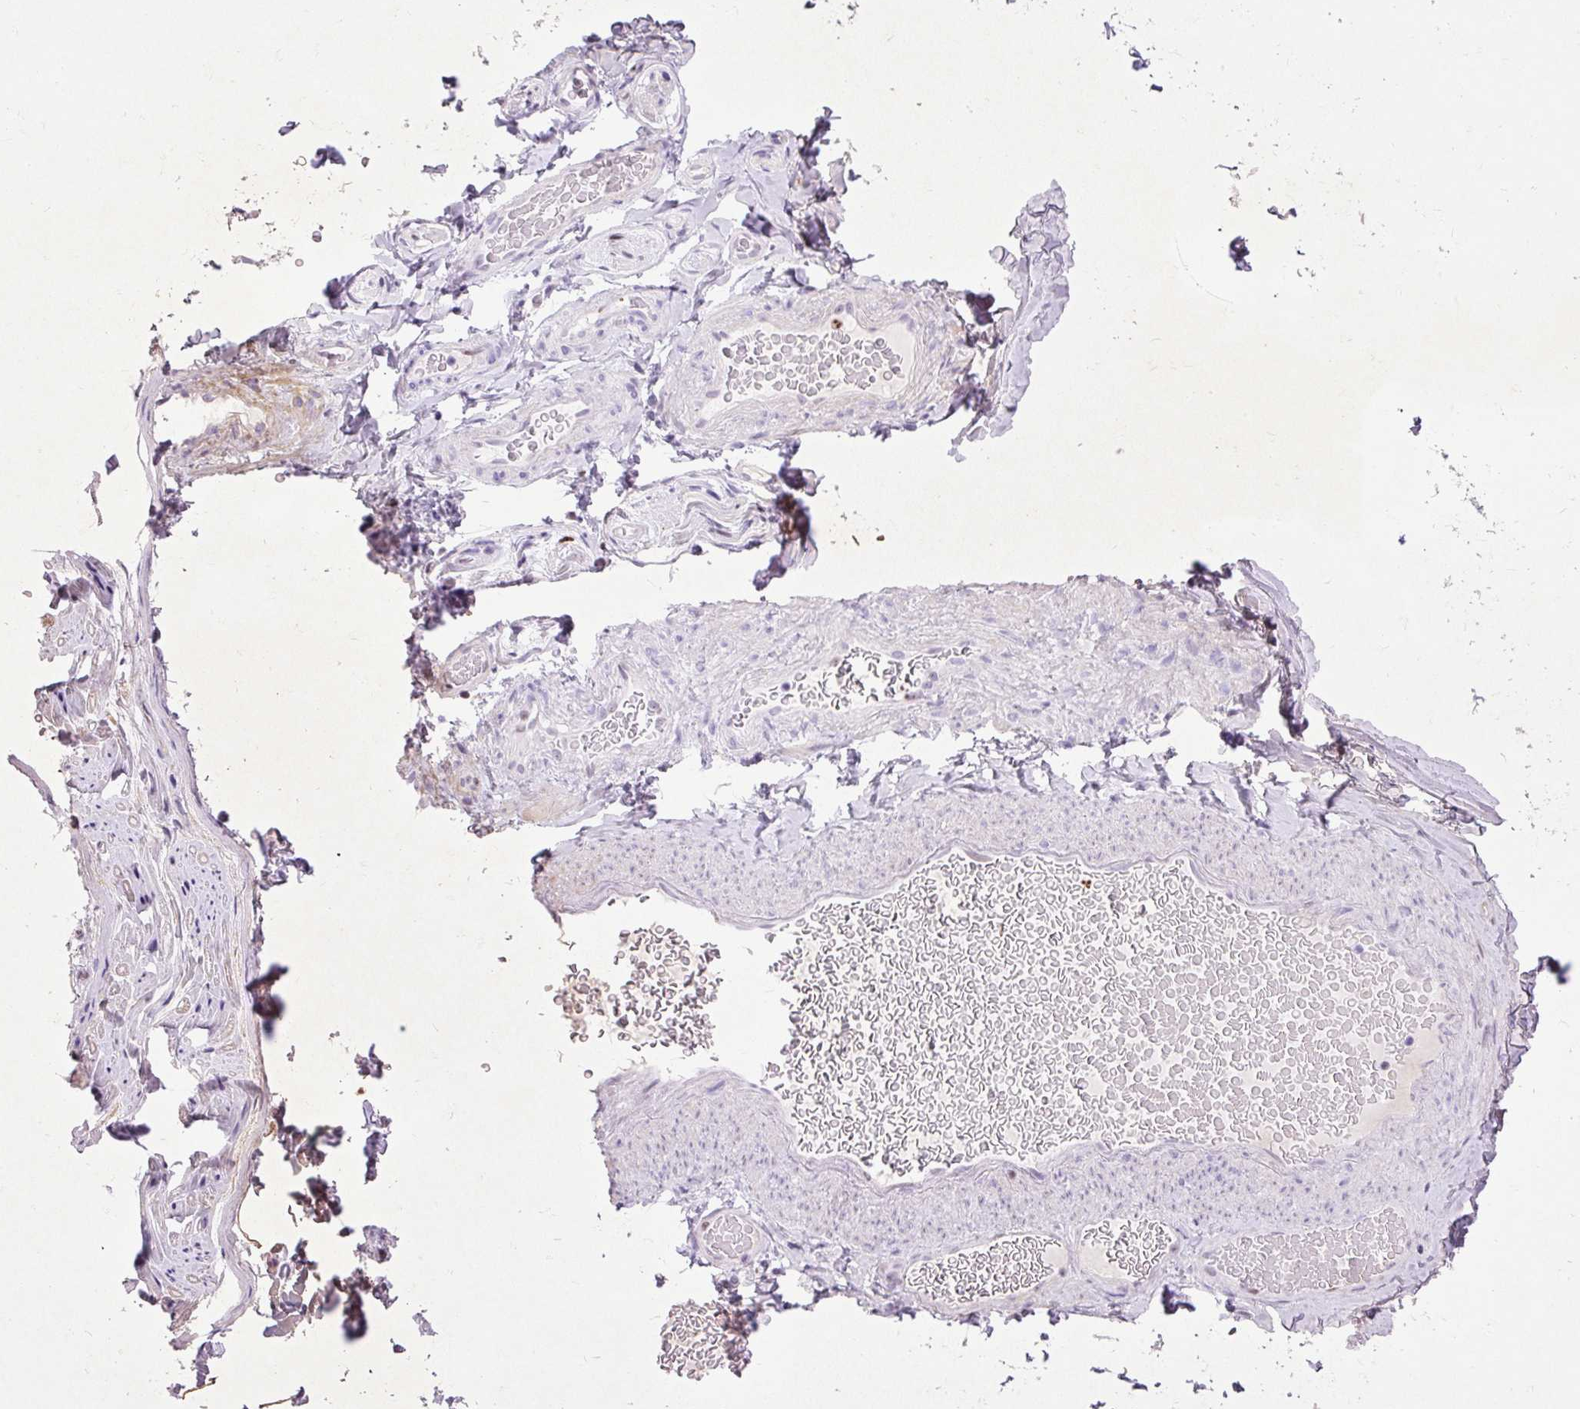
{"staining": {"intensity": "negative", "quantity": "none", "location": "none"}, "tissue": "adipose tissue", "cell_type": "Adipocytes", "image_type": "normal", "snomed": [{"axis": "morphology", "description": "Normal tissue, NOS"}, {"axis": "topography", "description": "Vascular tissue"}, {"axis": "topography", "description": "Peripheral nerve tissue"}], "caption": "Image shows no protein staining in adipocytes of unremarkable adipose tissue. (Immunohistochemistry, brightfield microscopy, high magnification).", "gene": "SPC24", "patient": {"sex": "male", "age": 41}}